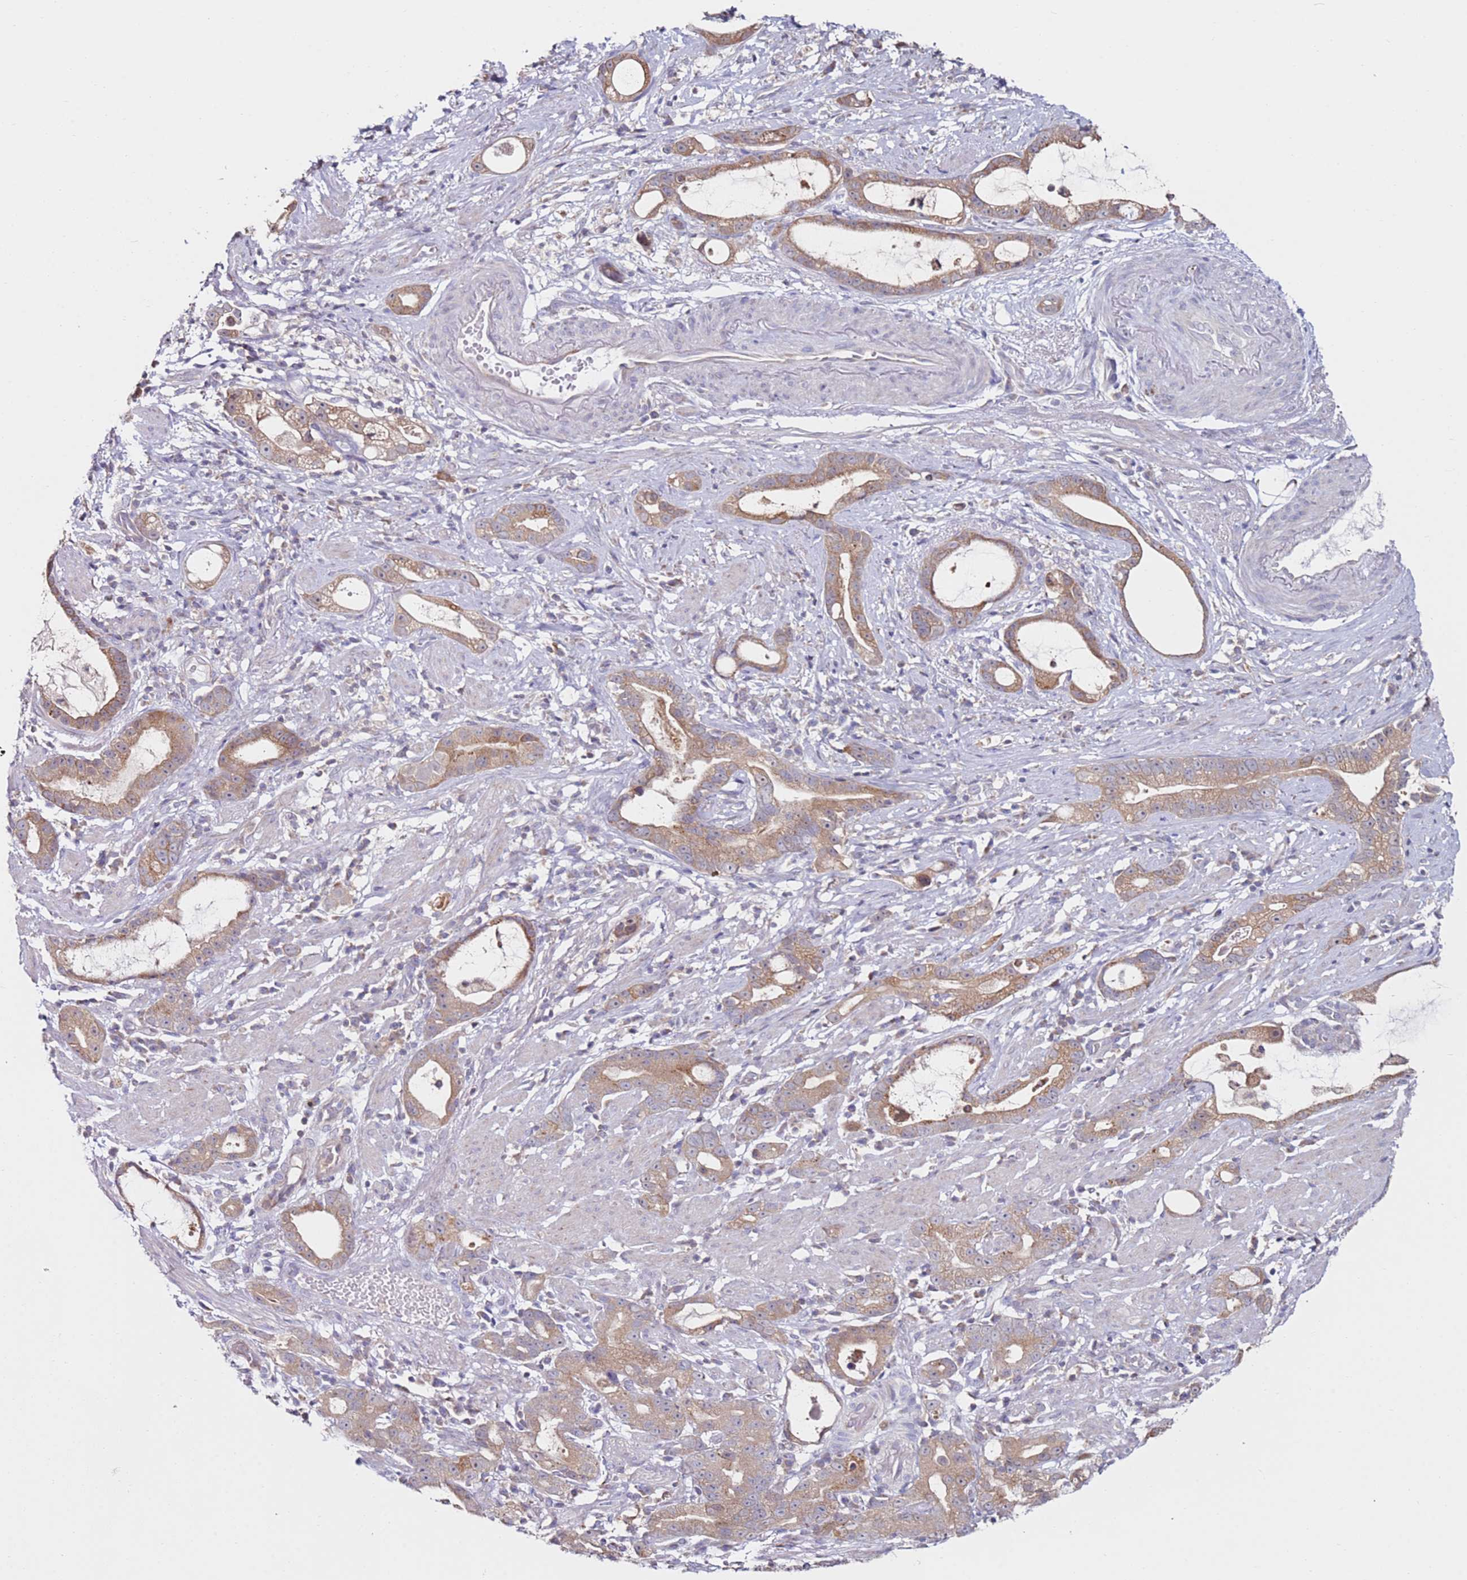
{"staining": {"intensity": "moderate", "quantity": ">75%", "location": "cytoplasmic/membranous"}, "tissue": "stomach cancer", "cell_type": "Tumor cells", "image_type": "cancer", "snomed": [{"axis": "morphology", "description": "Adenocarcinoma, NOS"}, {"axis": "topography", "description": "Stomach"}], "caption": "Immunohistochemical staining of human stomach adenocarcinoma demonstrates moderate cytoplasmic/membranous protein expression in approximately >75% of tumor cells.", "gene": "CNOT9", "patient": {"sex": "male", "age": 55}}